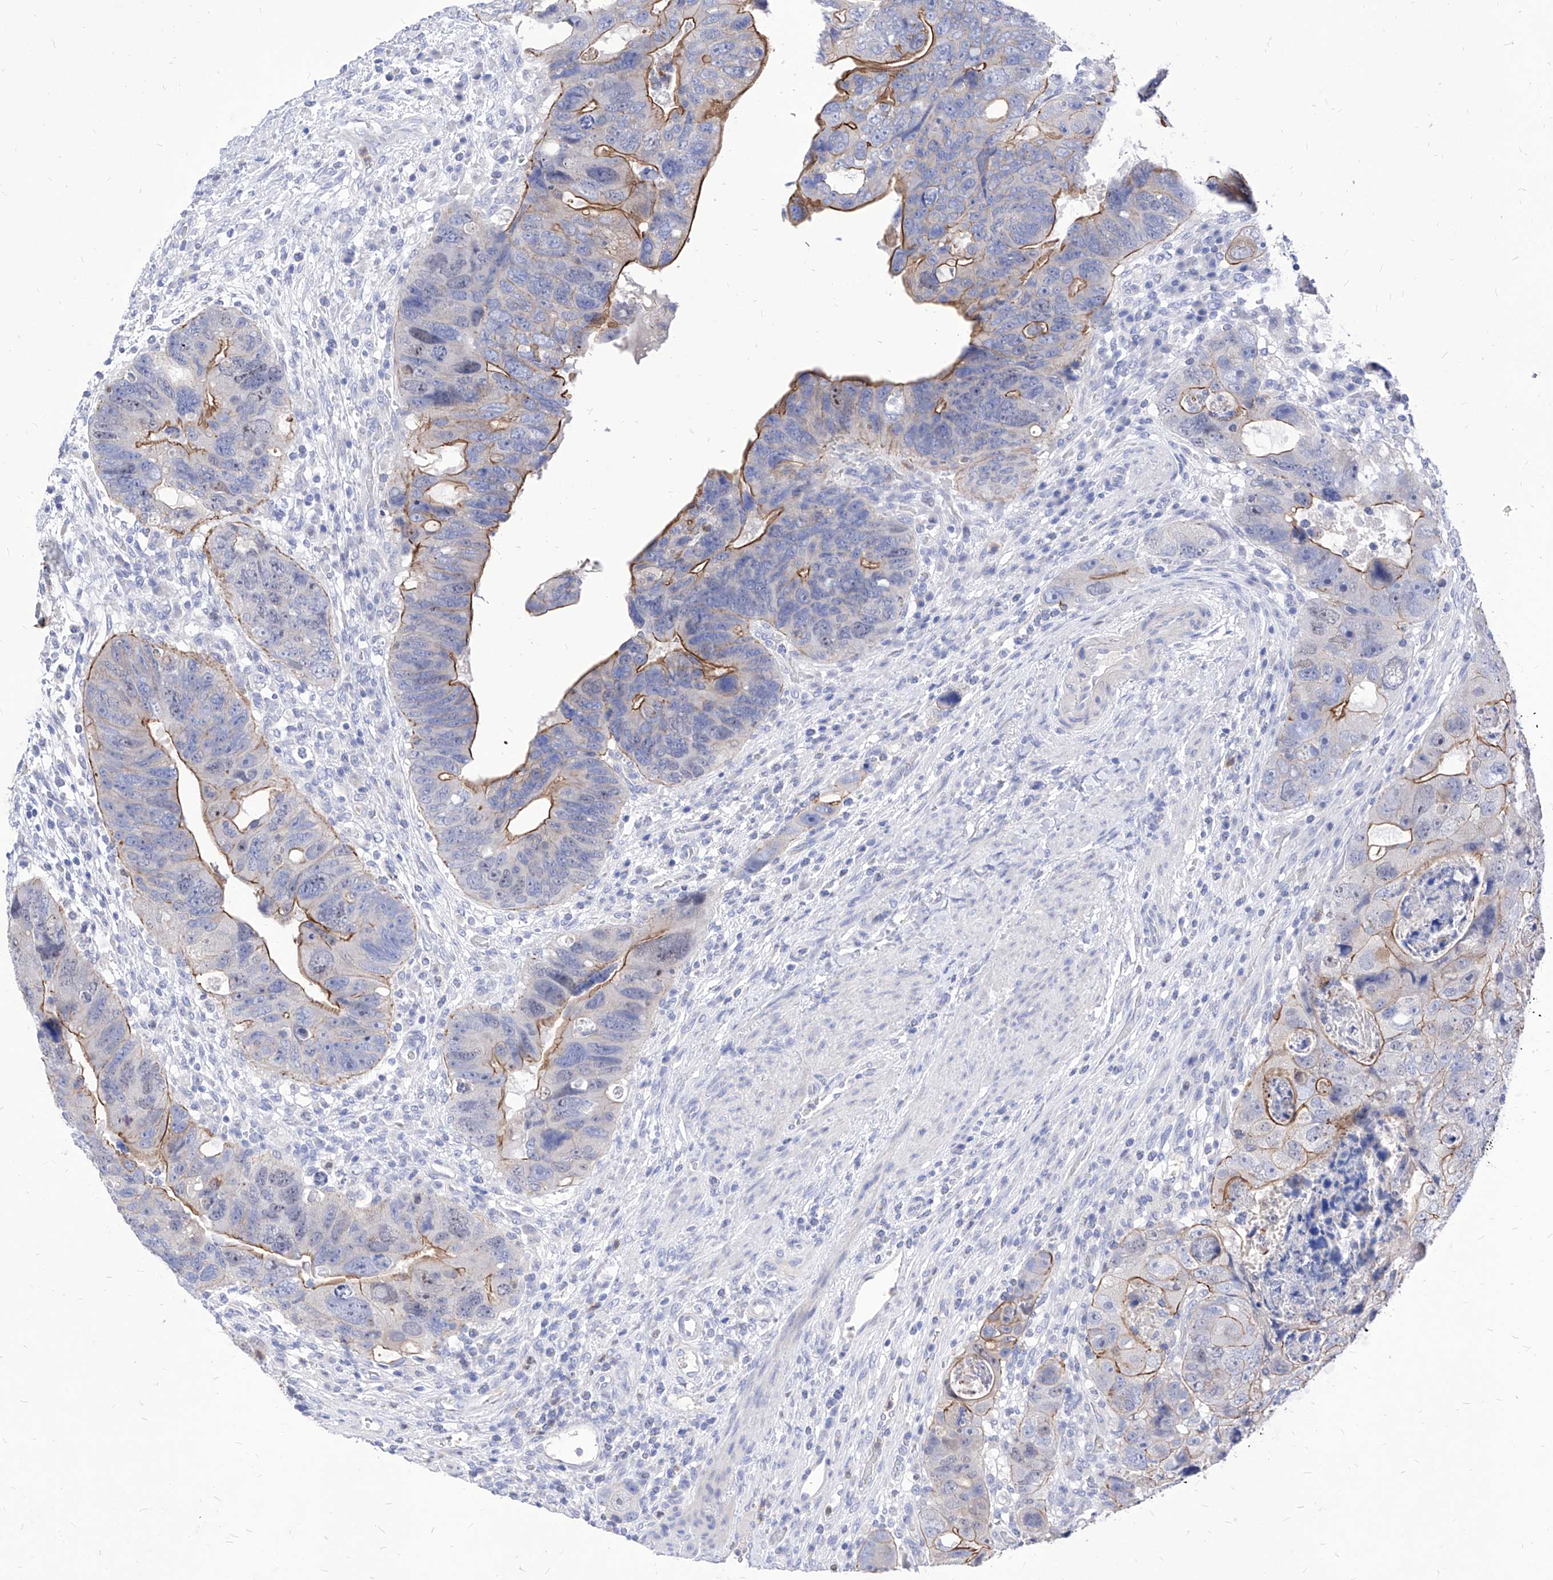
{"staining": {"intensity": "strong", "quantity": "25%-75%", "location": "cytoplasmic/membranous"}, "tissue": "colorectal cancer", "cell_type": "Tumor cells", "image_type": "cancer", "snomed": [{"axis": "morphology", "description": "Adenocarcinoma, NOS"}, {"axis": "topography", "description": "Rectum"}], "caption": "Protein expression analysis of colorectal cancer shows strong cytoplasmic/membranous staining in about 25%-75% of tumor cells.", "gene": "VAX1", "patient": {"sex": "male", "age": 59}}